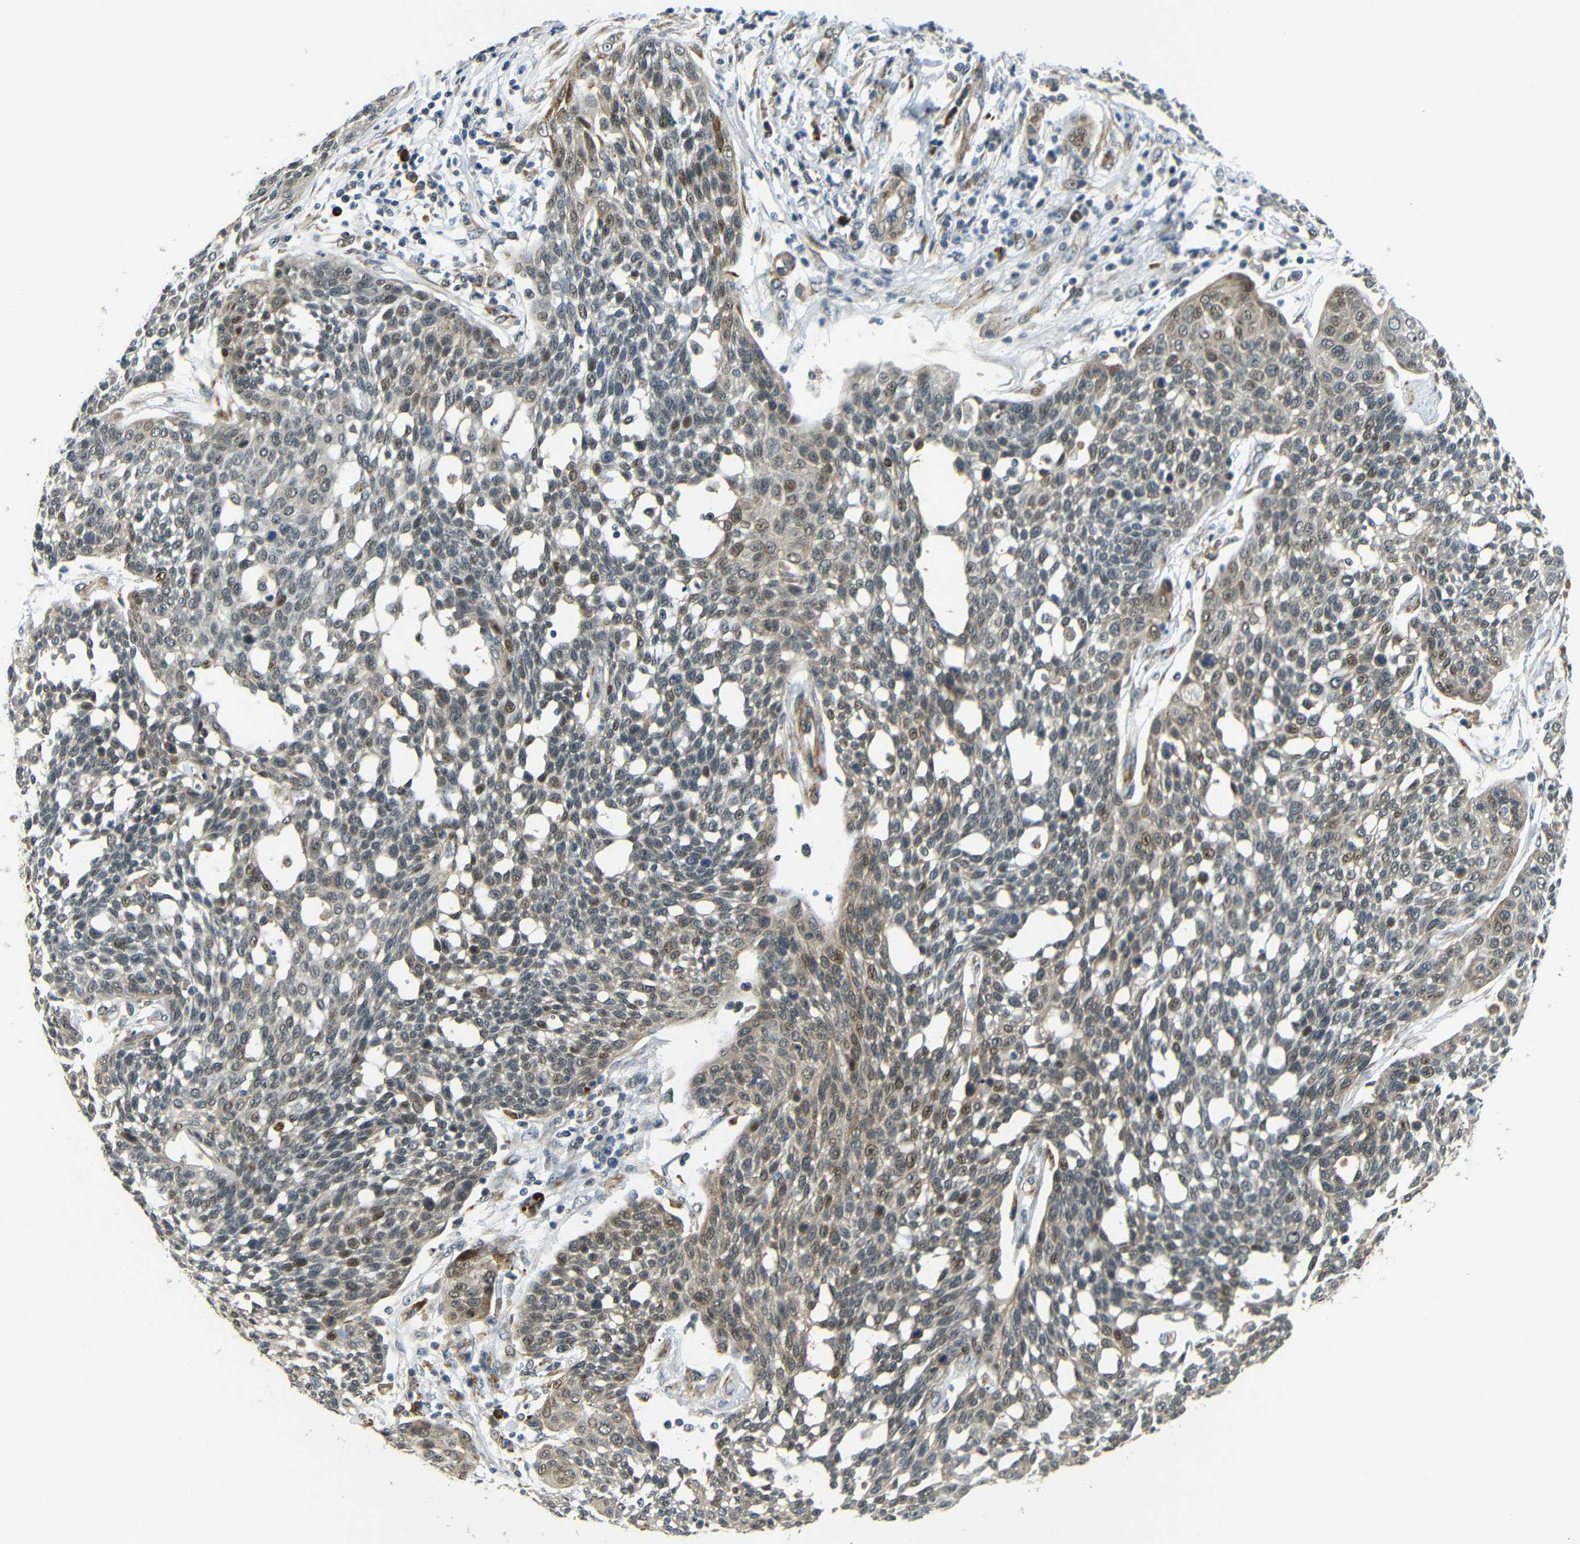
{"staining": {"intensity": "weak", "quantity": "25%-75%", "location": "cytoplasmic/membranous,nuclear"}, "tissue": "cervical cancer", "cell_type": "Tumor cells", "image_type": "cancer", "snomed": [{"axis": "morphology", "description": "Squamous cell carcinoma, NOS"}, {"axis": "topography", "description": "Cervix"}], "caption": "IHC (DAB) staining of cervical squamous cell carcinoma exhibits weak cytoplasmic/membranous and nuclear protein expression in about 25%-75% of tumor cells. (DAB (3,3'-diaminobenzidine) IHC with brightfield microscopy, high magnification).", "gene": "SYDE1", "patient": {"sex": "female", "age": 34}}